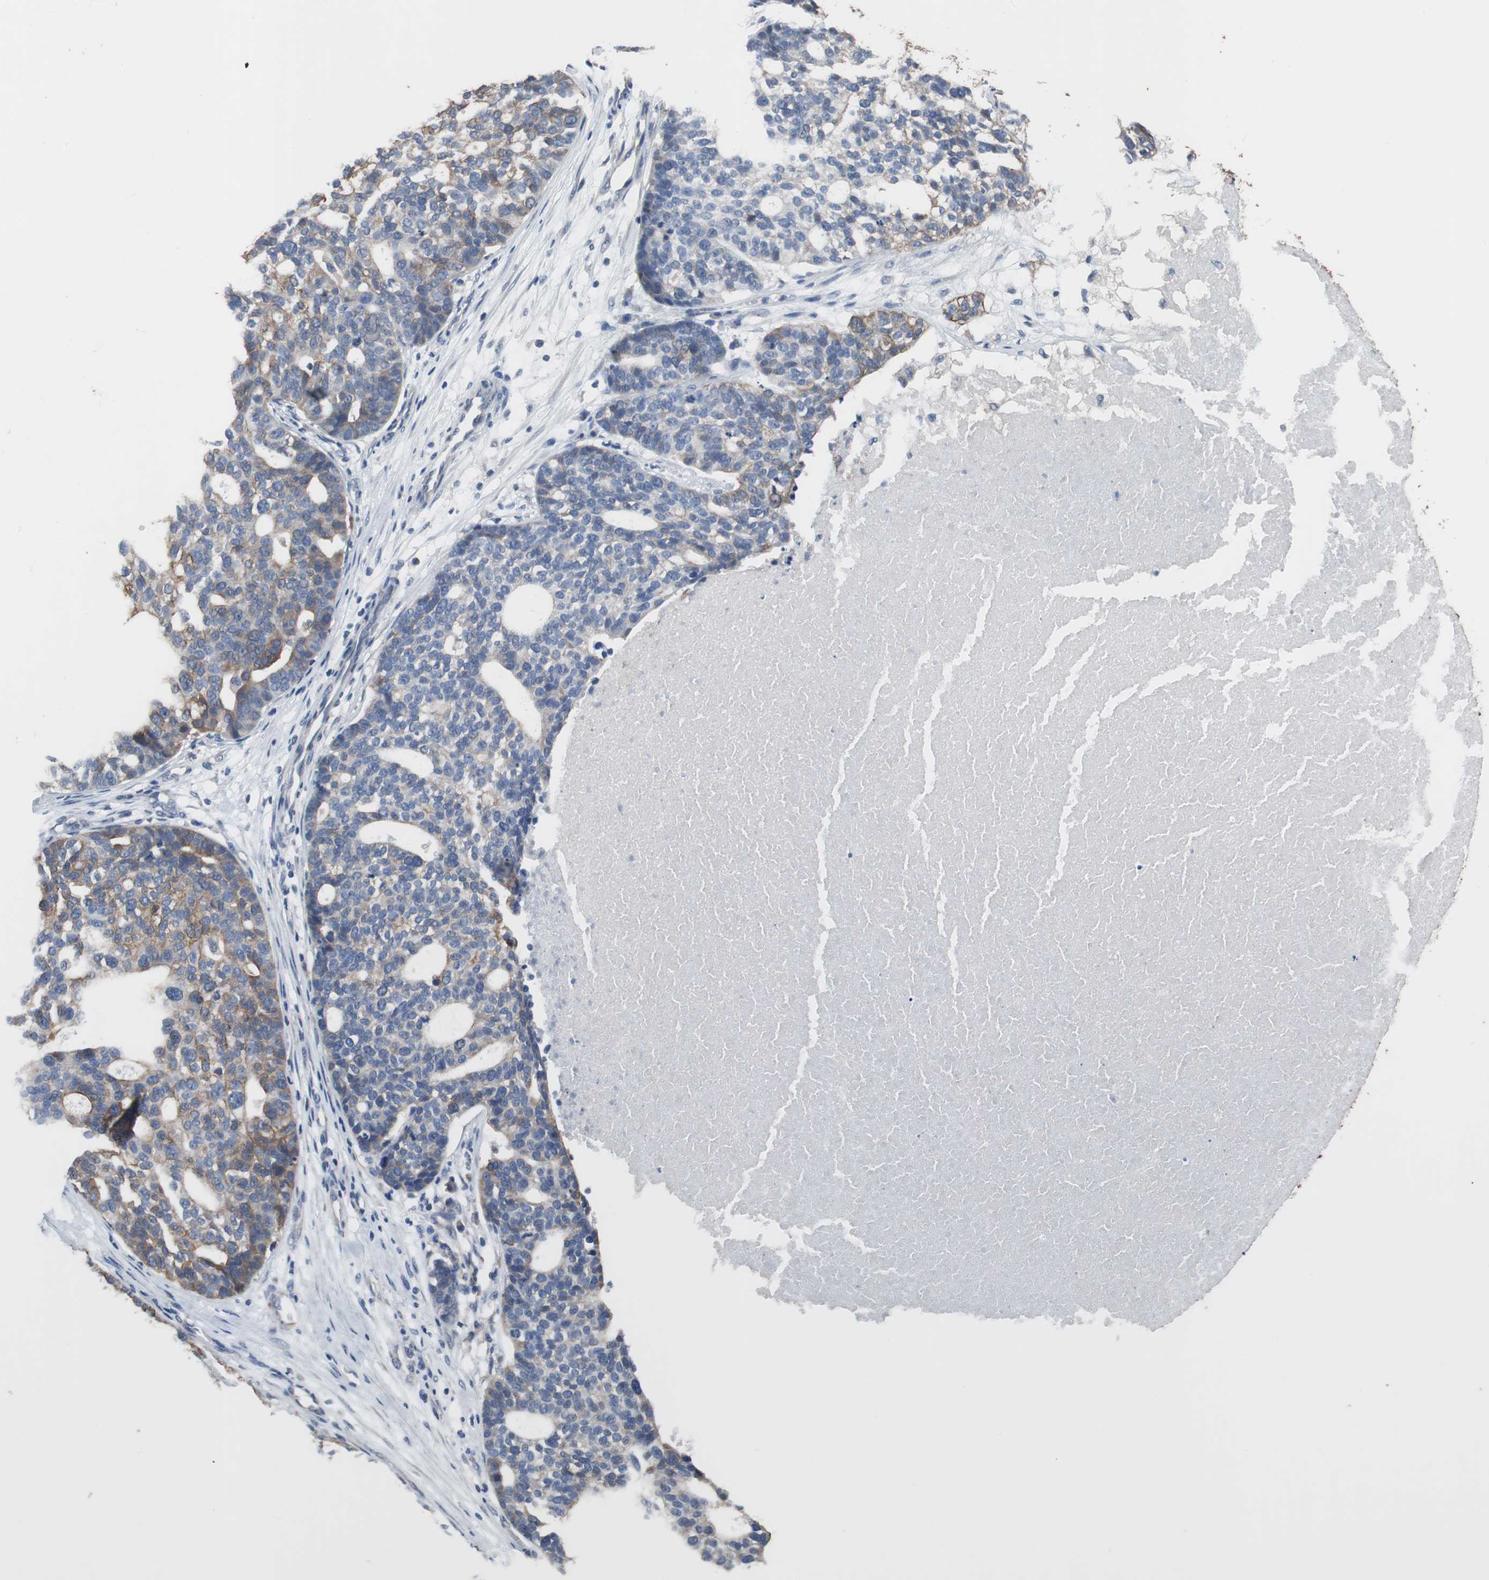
{"staining": {"intensity": "moderate", "quantity": "<25%", "location": "cytoplasmic/membranous"}, "tissue": "ovarian cancer", "cell_type": "Tumor cells", "image_type": "cancer", "snomed": [{"axis": "morphology", "description": "Cystadenocarcinoma, serous, NOS"}, {"axis": "topography", "description": "Ovary"}], "caption": "Immunohistochemical staining of human ovarian serous cystadenocarcinoma displays moderate cytoplasmic/membranous protein positivity in approximately <25% of tumor cells. Using DAB (brown) and hematoxylin (blue) stains, captured at high magnification using brightfield microscopy.", "gene": "USP10", "patient": {"sex": "female", "age": 59}}